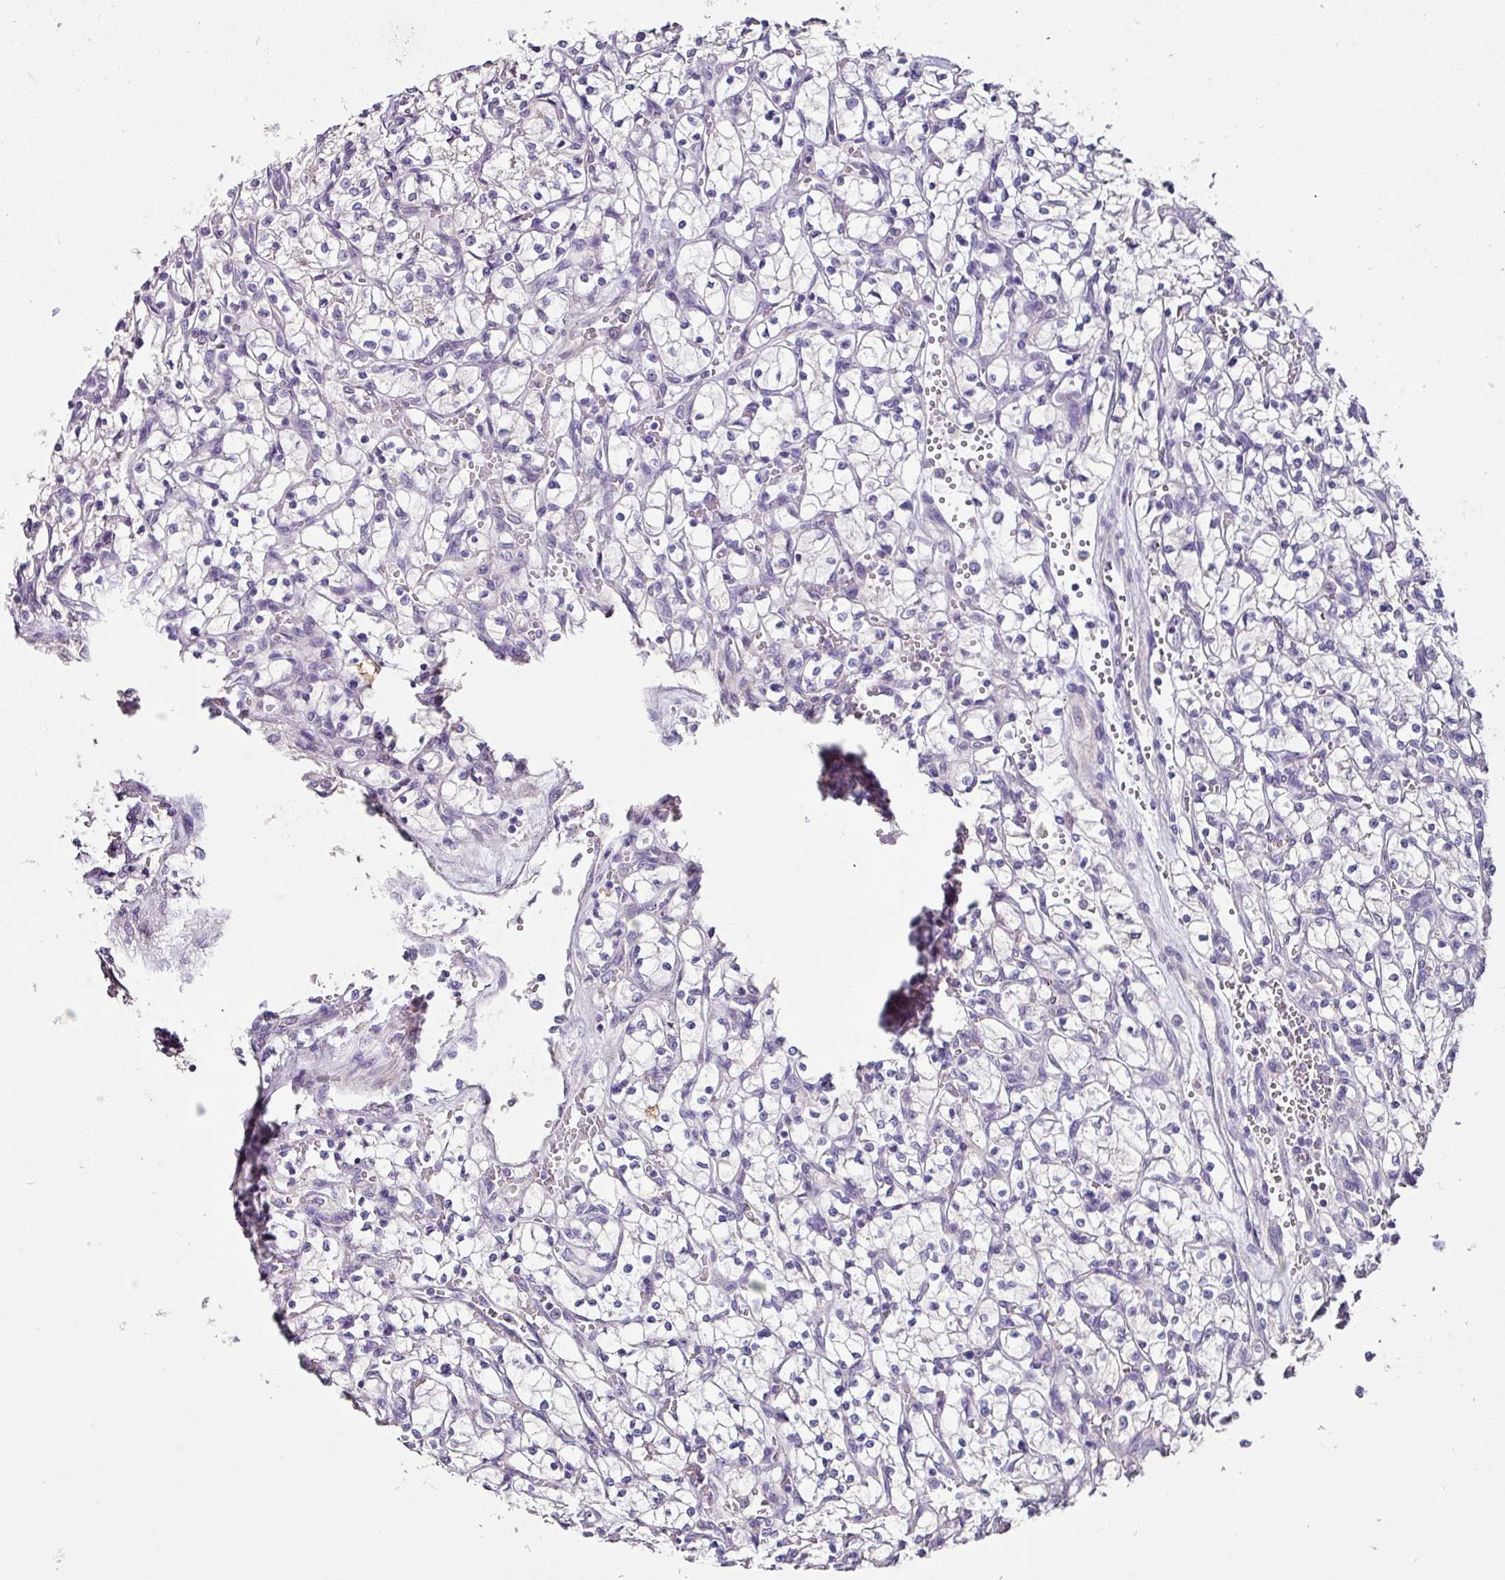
{"staining": {"intensity": "negative", "quantity": "none", "location": "none"}, "tissue": "renal cancer", "cell_type": "Tumor cells", "image_type": "cancer", "snomed": [{"axis": "morphology", "description": "Adenocarcinoma, NOS"}, {"axis": "topography", "description": "Kidney"}], "caption": "Immunohistochemistry micrograph of human renal adenocarcinoma stained for a protein (brown), which shows no expression in tumor cells.", "gene": "SKIC2", "patient": {"sex": "female", "age": 64}}